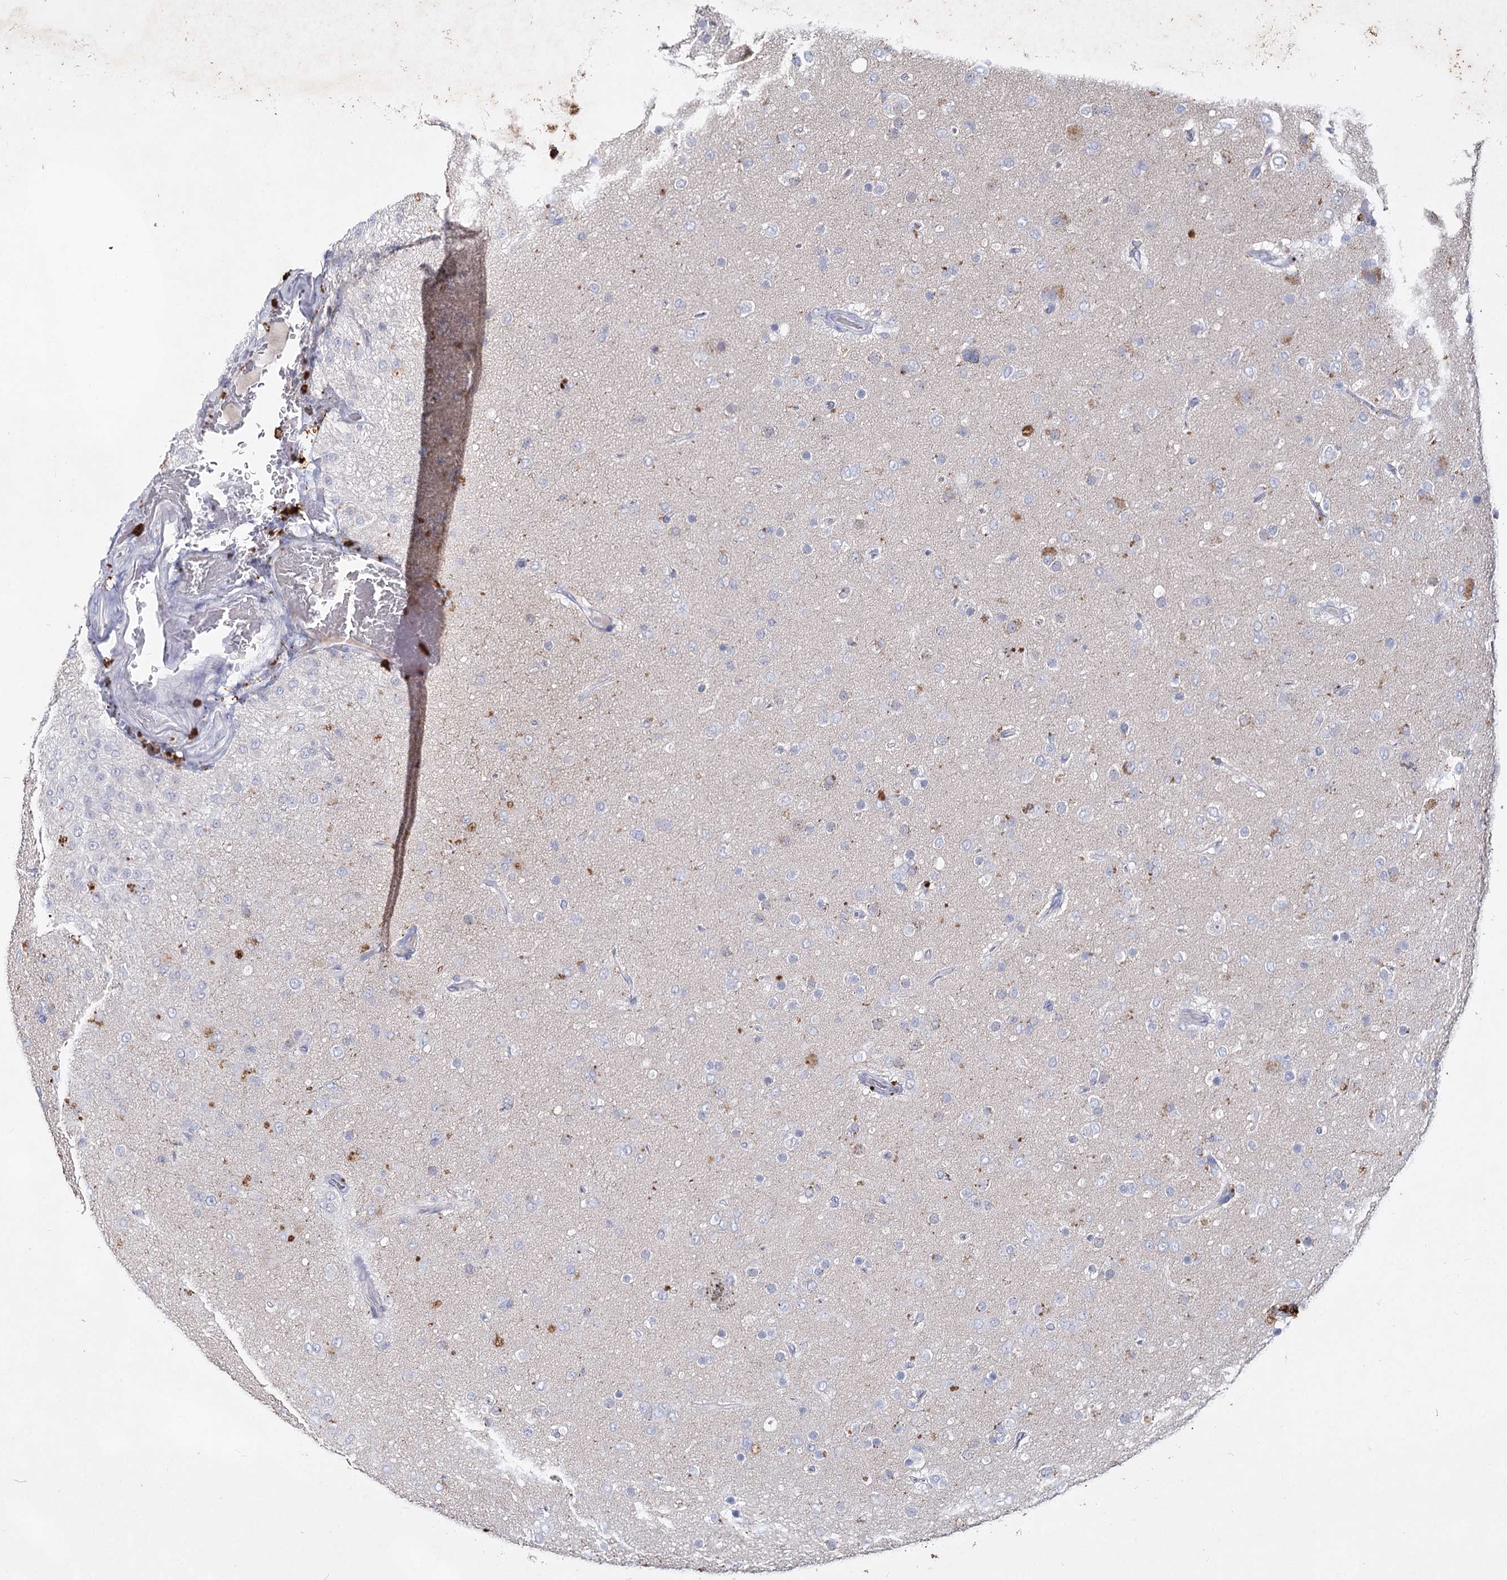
{"staining": {"intensity": "negative", "quantity": "none", "location": "none"}, "tissue": "glioma", "cell_type": "Tumor cells", "image_type": "cancer", "snomed": [{"axis": "morphology", "description": "Glioma, malignant, Low grade"}, {"axis": "topography", "description": "Brain"}], "caption": "An IHC image of malignant glioma (low-grade) is shown. There is no staining in tumor cells of malignant glioma (low-grade). Nuclei are stained in blue.", "gene": "CCDC73", "patient": {"sex": "male", "age": 65}}